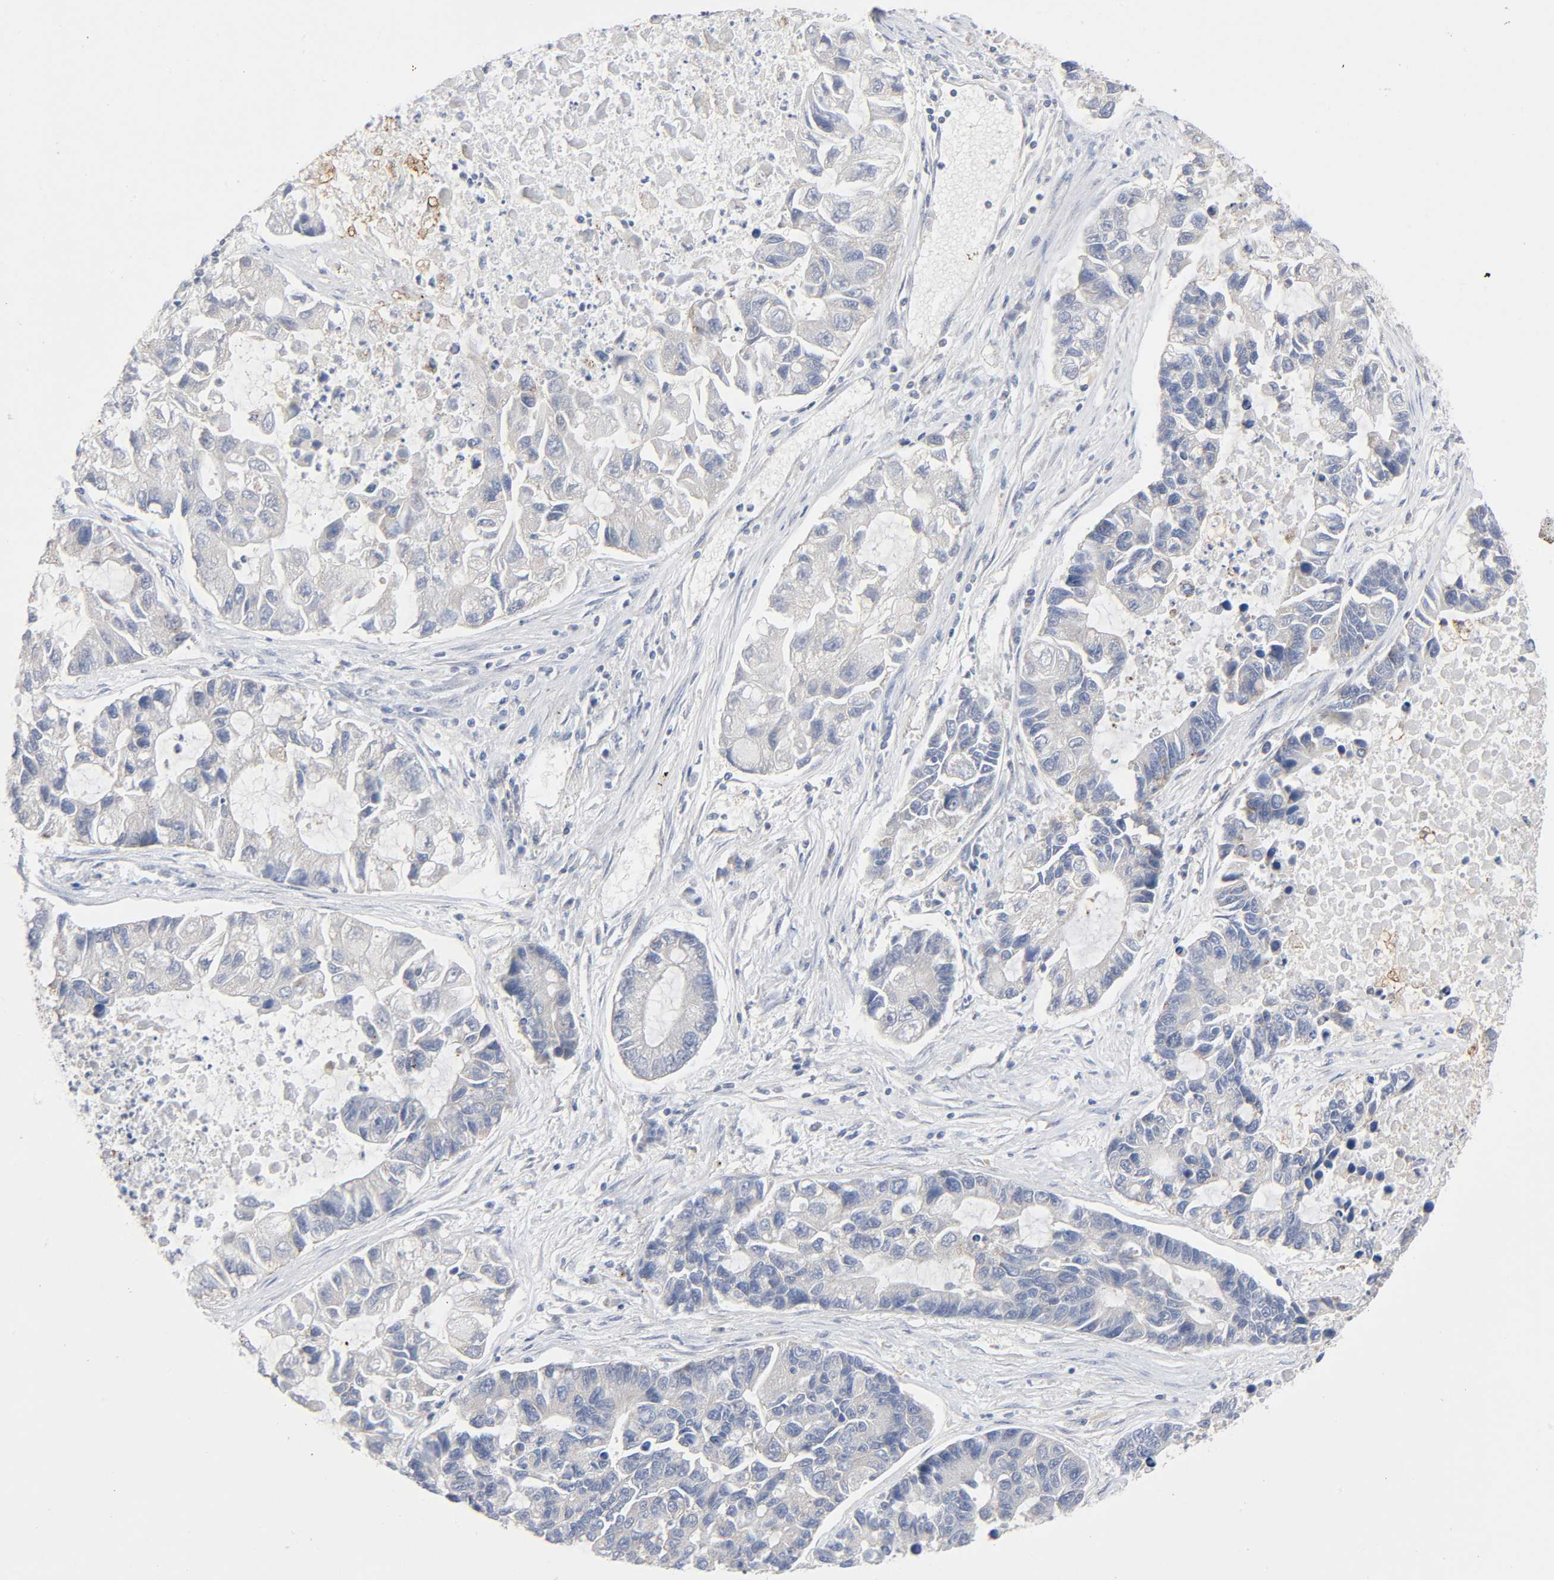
{"staining": {"intensity": "weak", "quantity": "<25%", "location": "cytoplasmic/membranous"}, "tissue": "lung cancer", "cell_type": "Tumor cells", "image_type": "cancer", "snomed": [{"axis": "morphology", "description": "Adenocarcinoma, NOS"}, {"axis": "topography", "description": "Lung"}], "caption": "An immunohistochemistry image of lung cancer is shown. There is no staining in tumor cells of lung cancer.", "gene": "SYT16", "patient": {"sex": "female", "age": 51}}